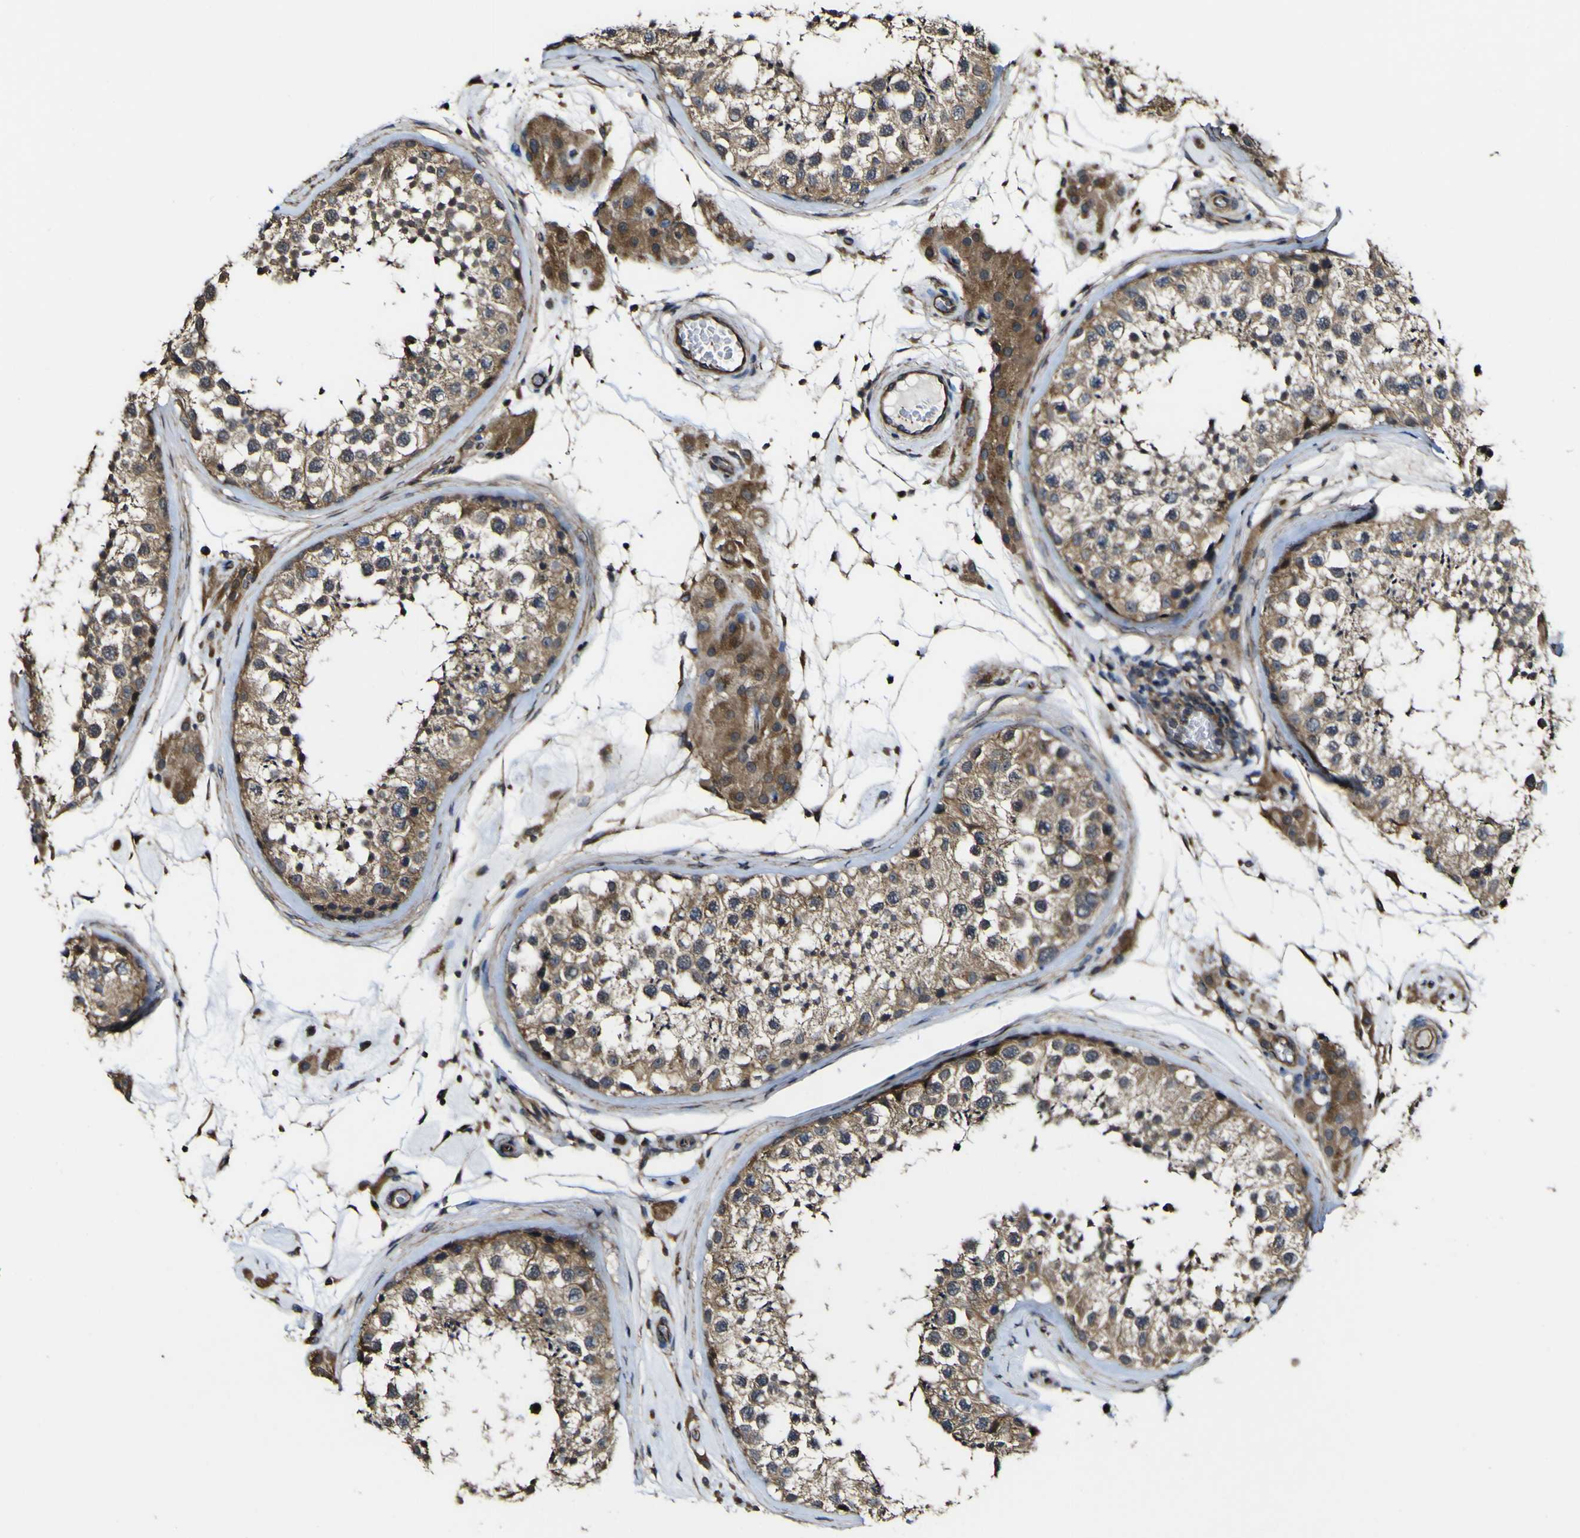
{"staining": {"intensity": "moderate", "quantity": ">75%", "location": "cytoplasmic/membranous"}, "tissue": "testis", "cell_type": "Cells in seminiferous ducts", "image_type": "normal", "snomed": [{"axis": "morphology", "description": "Normal tissue, NOS"}, {"axis": "topography", "description": "Testis"}], "caption": "Immunohistochemical staining of normal testis reveals medium levels of moderate cytoplasmic/membranous positivity in about >75% of cells in seminiferous ducts.", "gene": "NAALADL2", "patient": {"sex": "male", "age": 46}}